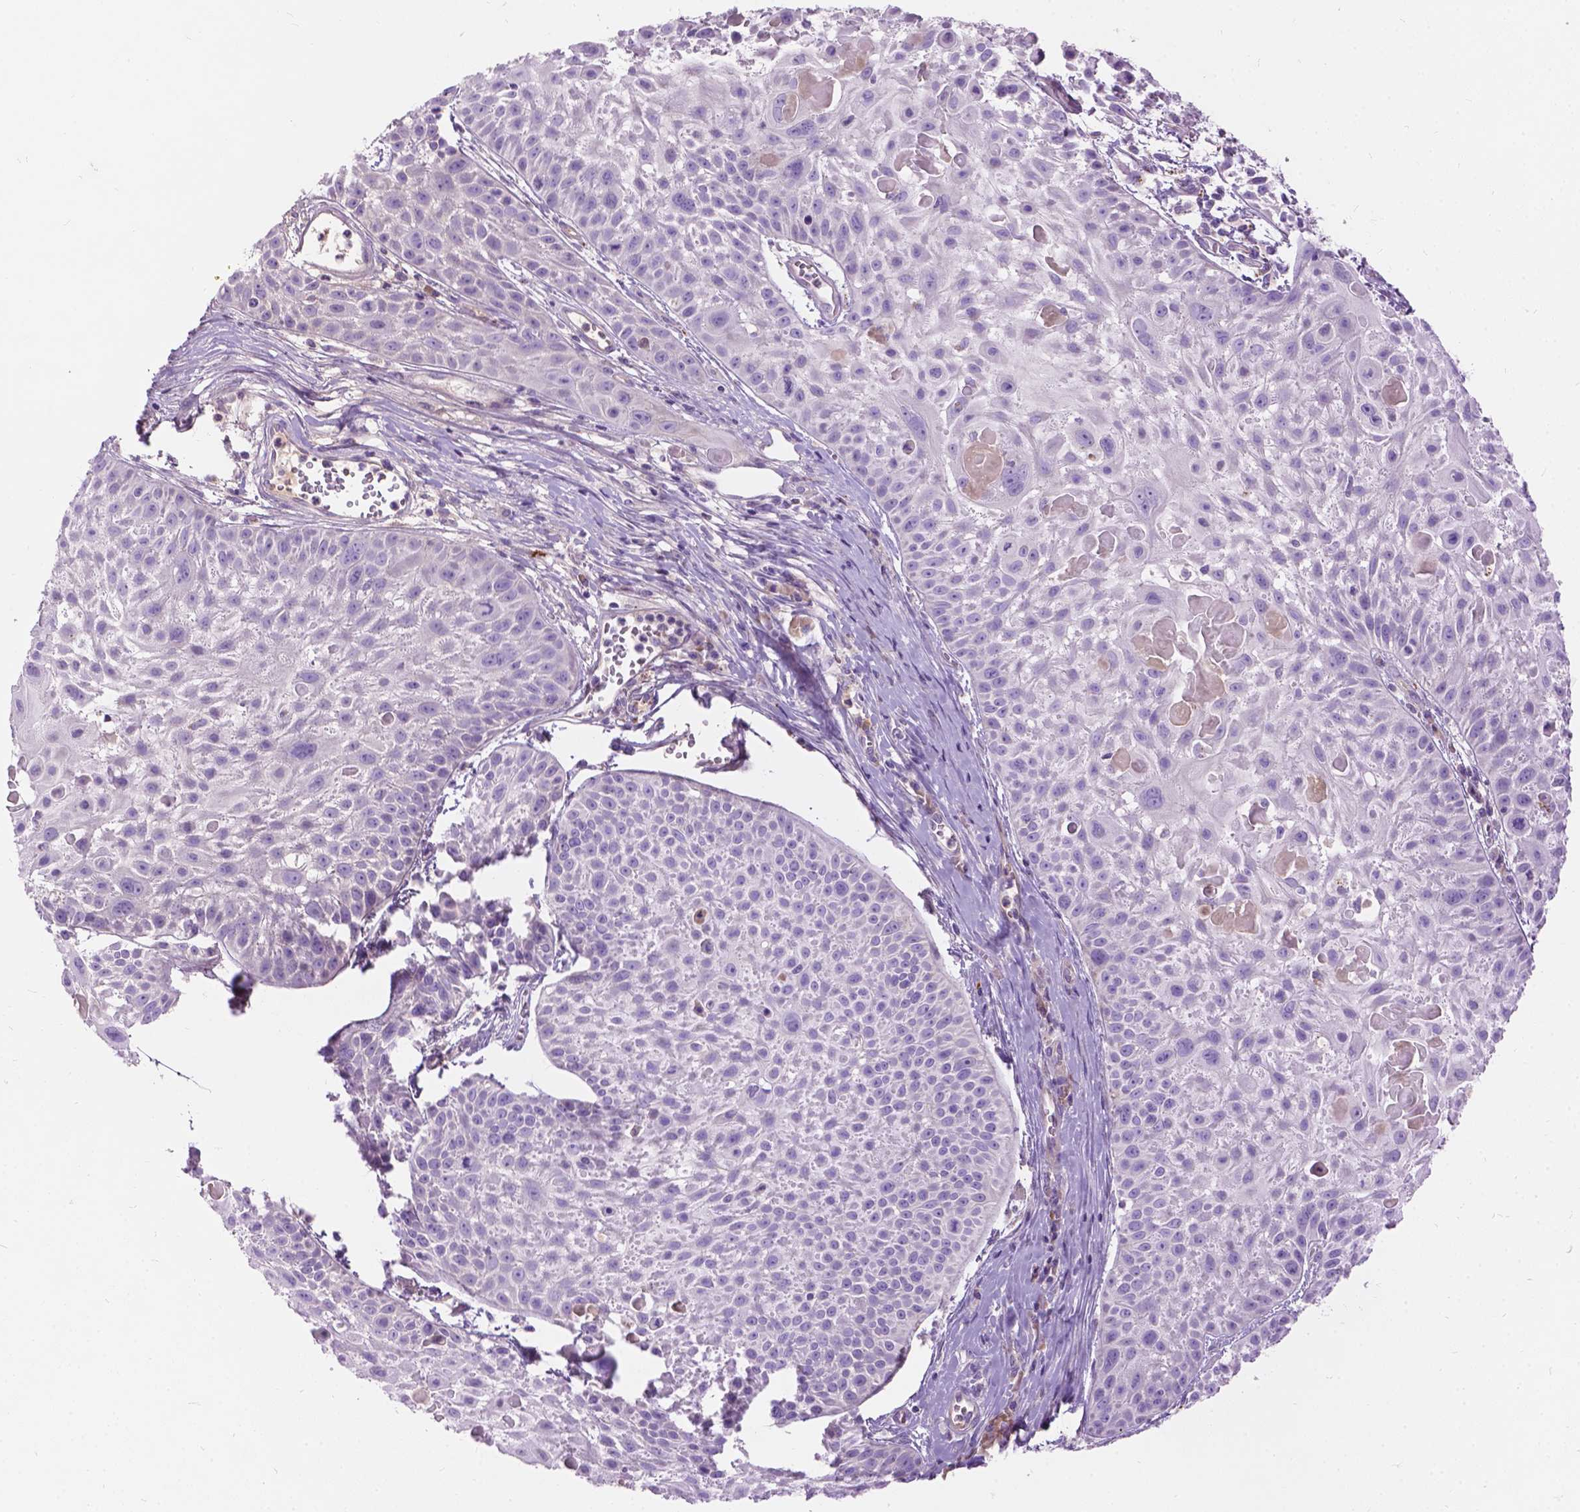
{"staining": {"intensity": "negative", "quantity": "none", "location": "none"}, "tissue": "skin cancer", "cell_type": "Tumor cells", "image_type": "cancer", "snomed": [{"axis": "morphology", "description": "Squamous cell carcinoma, NOS"}, {"axis": "topography", "description": "Skin"}, {"axis": "topography", "description": "Anal"}], "caption": "A high-resolution photomicrograph shows immunohistochemistry staining of squamous cell carcinoma (skin), which reveals no significant expression in tumor cells.", "gene": "NOXO1", "patient": {"sex": "female", "age": 75}}